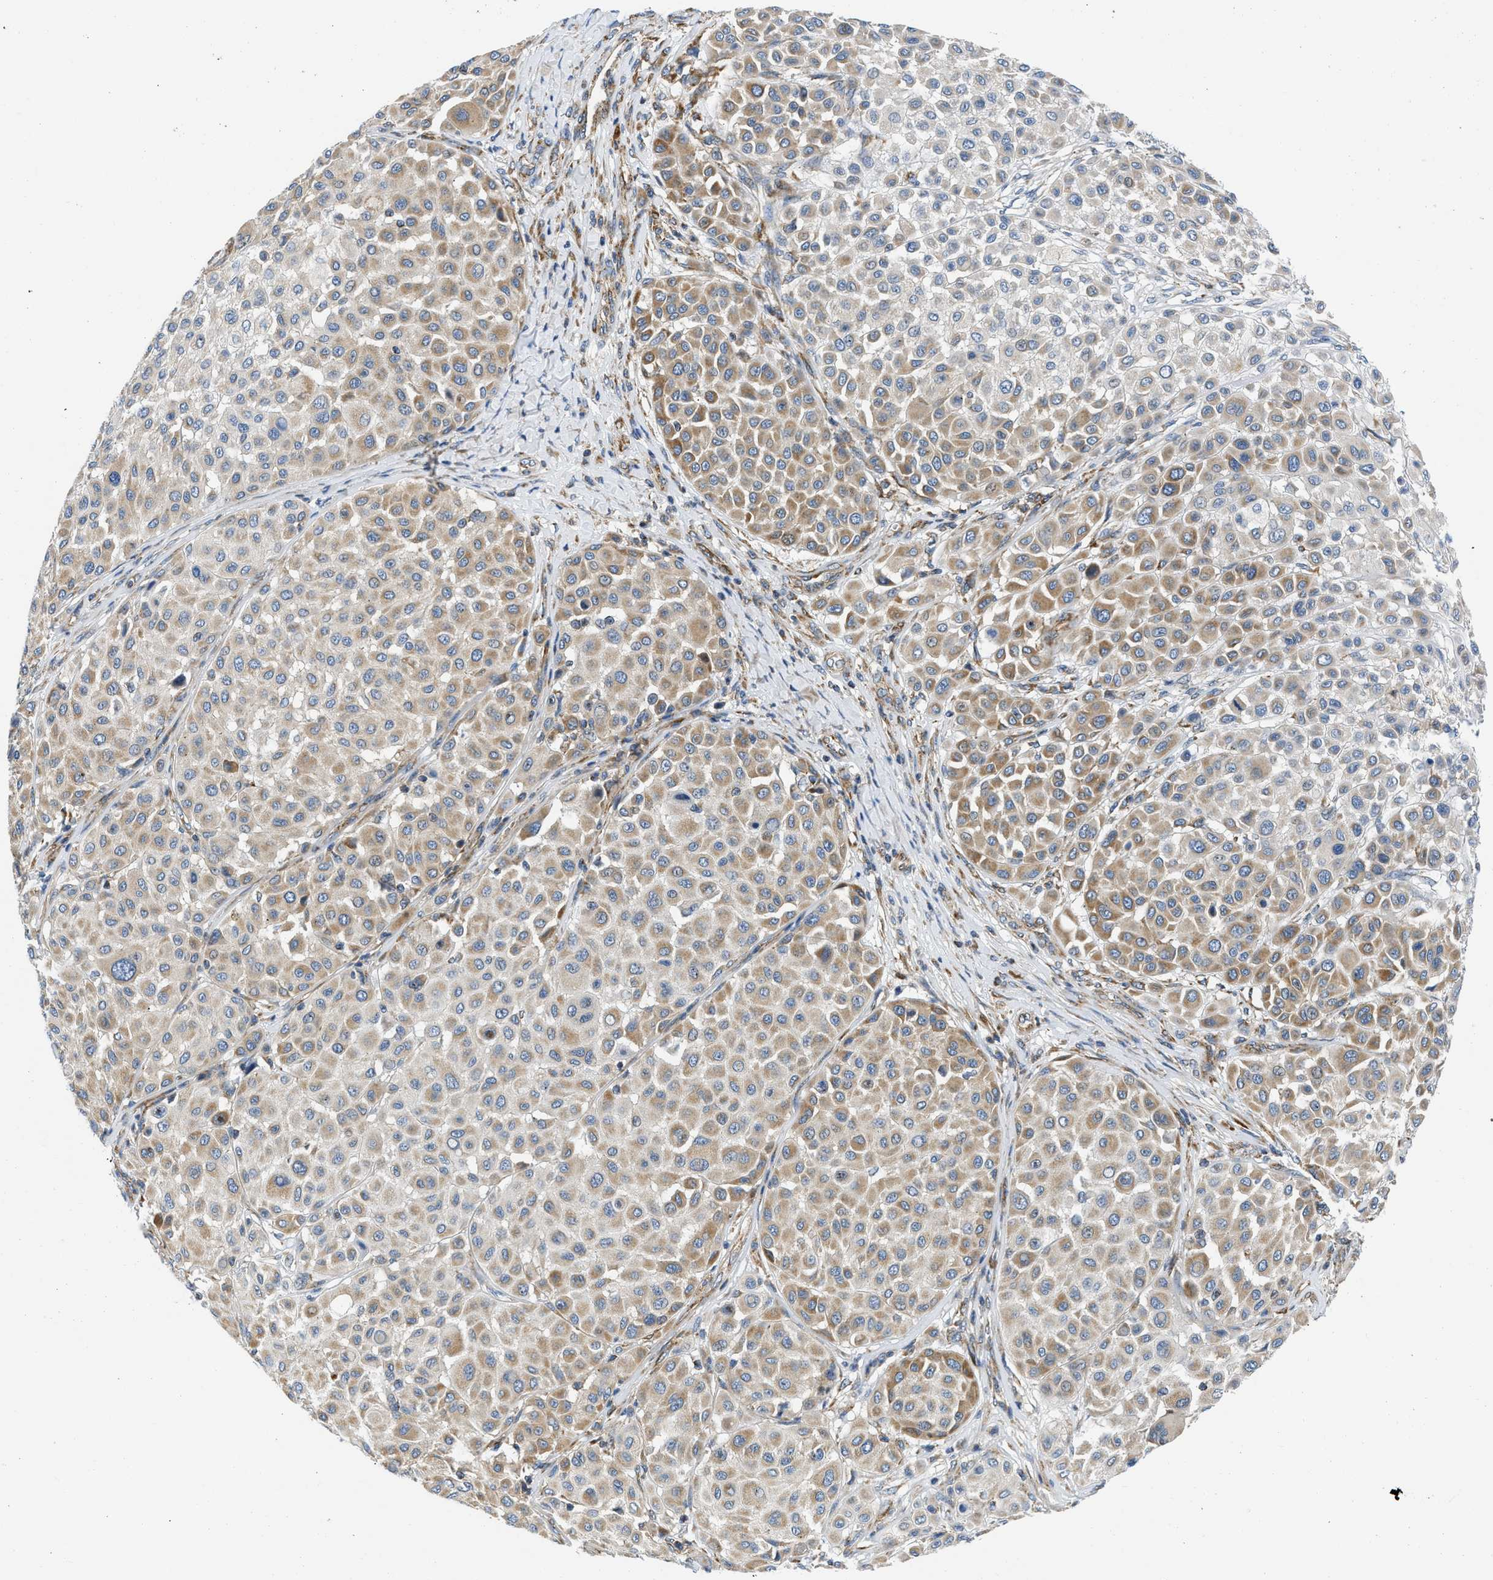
{"staining": {"intensity": "moderate", "quantity": ">75%", "location": "cytoplasmic/membranous"}, "tissue": "melanoma", "cell_type": "Tumor cells", "image_type": "cancer", "snomed": [{"axis": "morphology", "description": "Malignant melanoma, Metastatic site"}, {"axis": "topography", "description": "Soft tissue"}], "caption": "There is medium levels of moderate cytoplasmic/membranous staining in tumor cells of melanoma, as demonstrated by immunohistochemical staining (brown color).", "gene": "CAMKK2", "patient": {"sex": "male", "age": 41}}